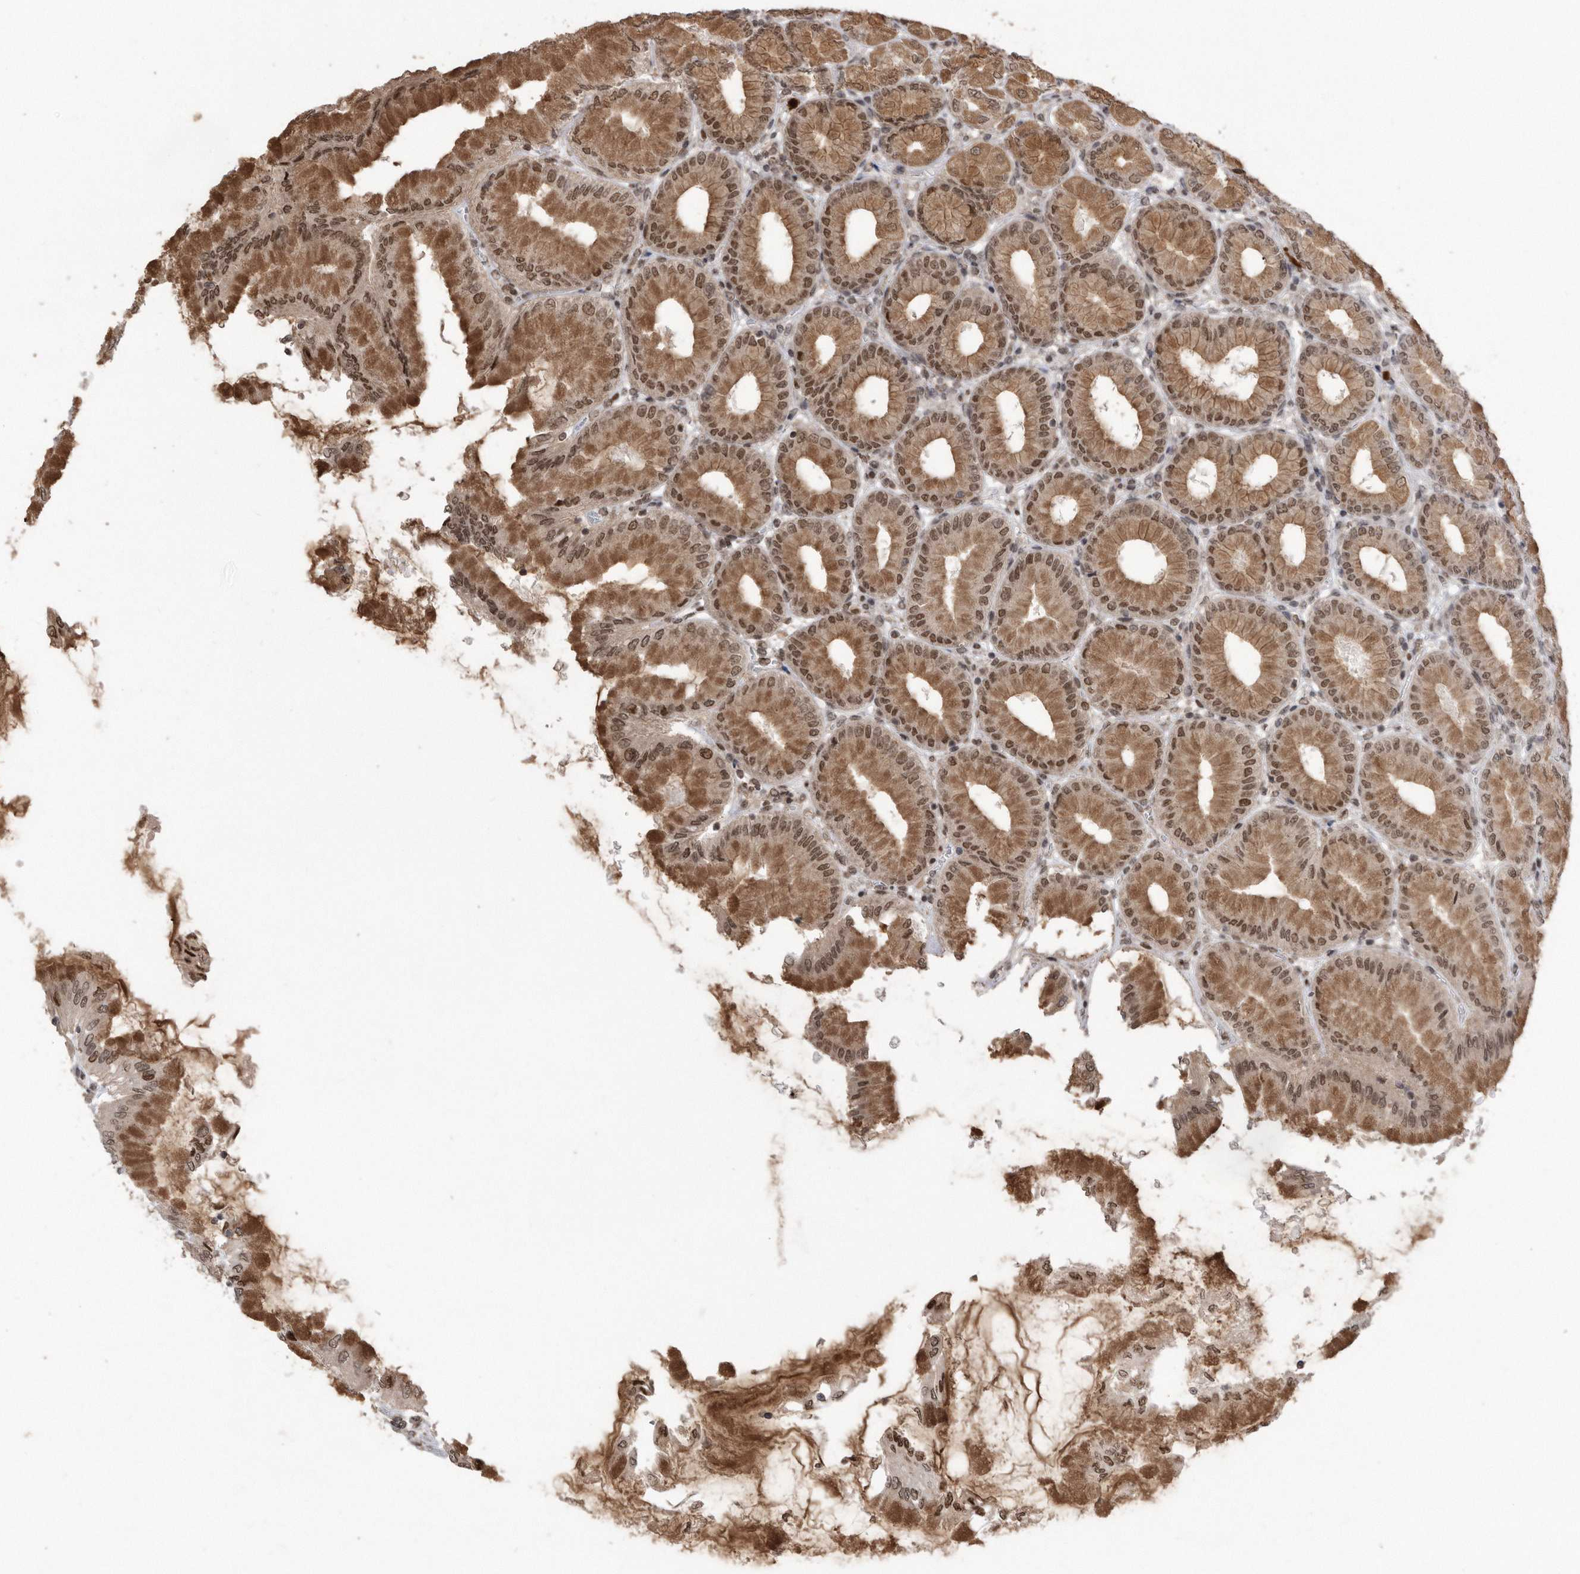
{"staining": {"intensity": "strong", "quantity": ">75%", "location": "cytoplasmic/membranous,nuclear"}, "tissue": "stomach", "cell_type": "Glandular cells", "image_type": "normal", "snomed": [{"axis": "morphology", "description": "Normal tissue, NOS"}, {"axis": "topography", "description": "Stomach, upper"}], "caption": "Immunohistochemical staining of unremarkable stomach exhibits >75% levels of strong cytoplasmic/membranous,nuclear protein expression in approximately >75% of glandular cells. Nuclei are stained in blue.", "gene": "TDRD3", "patient": {"sex": "female", "age": 56}}